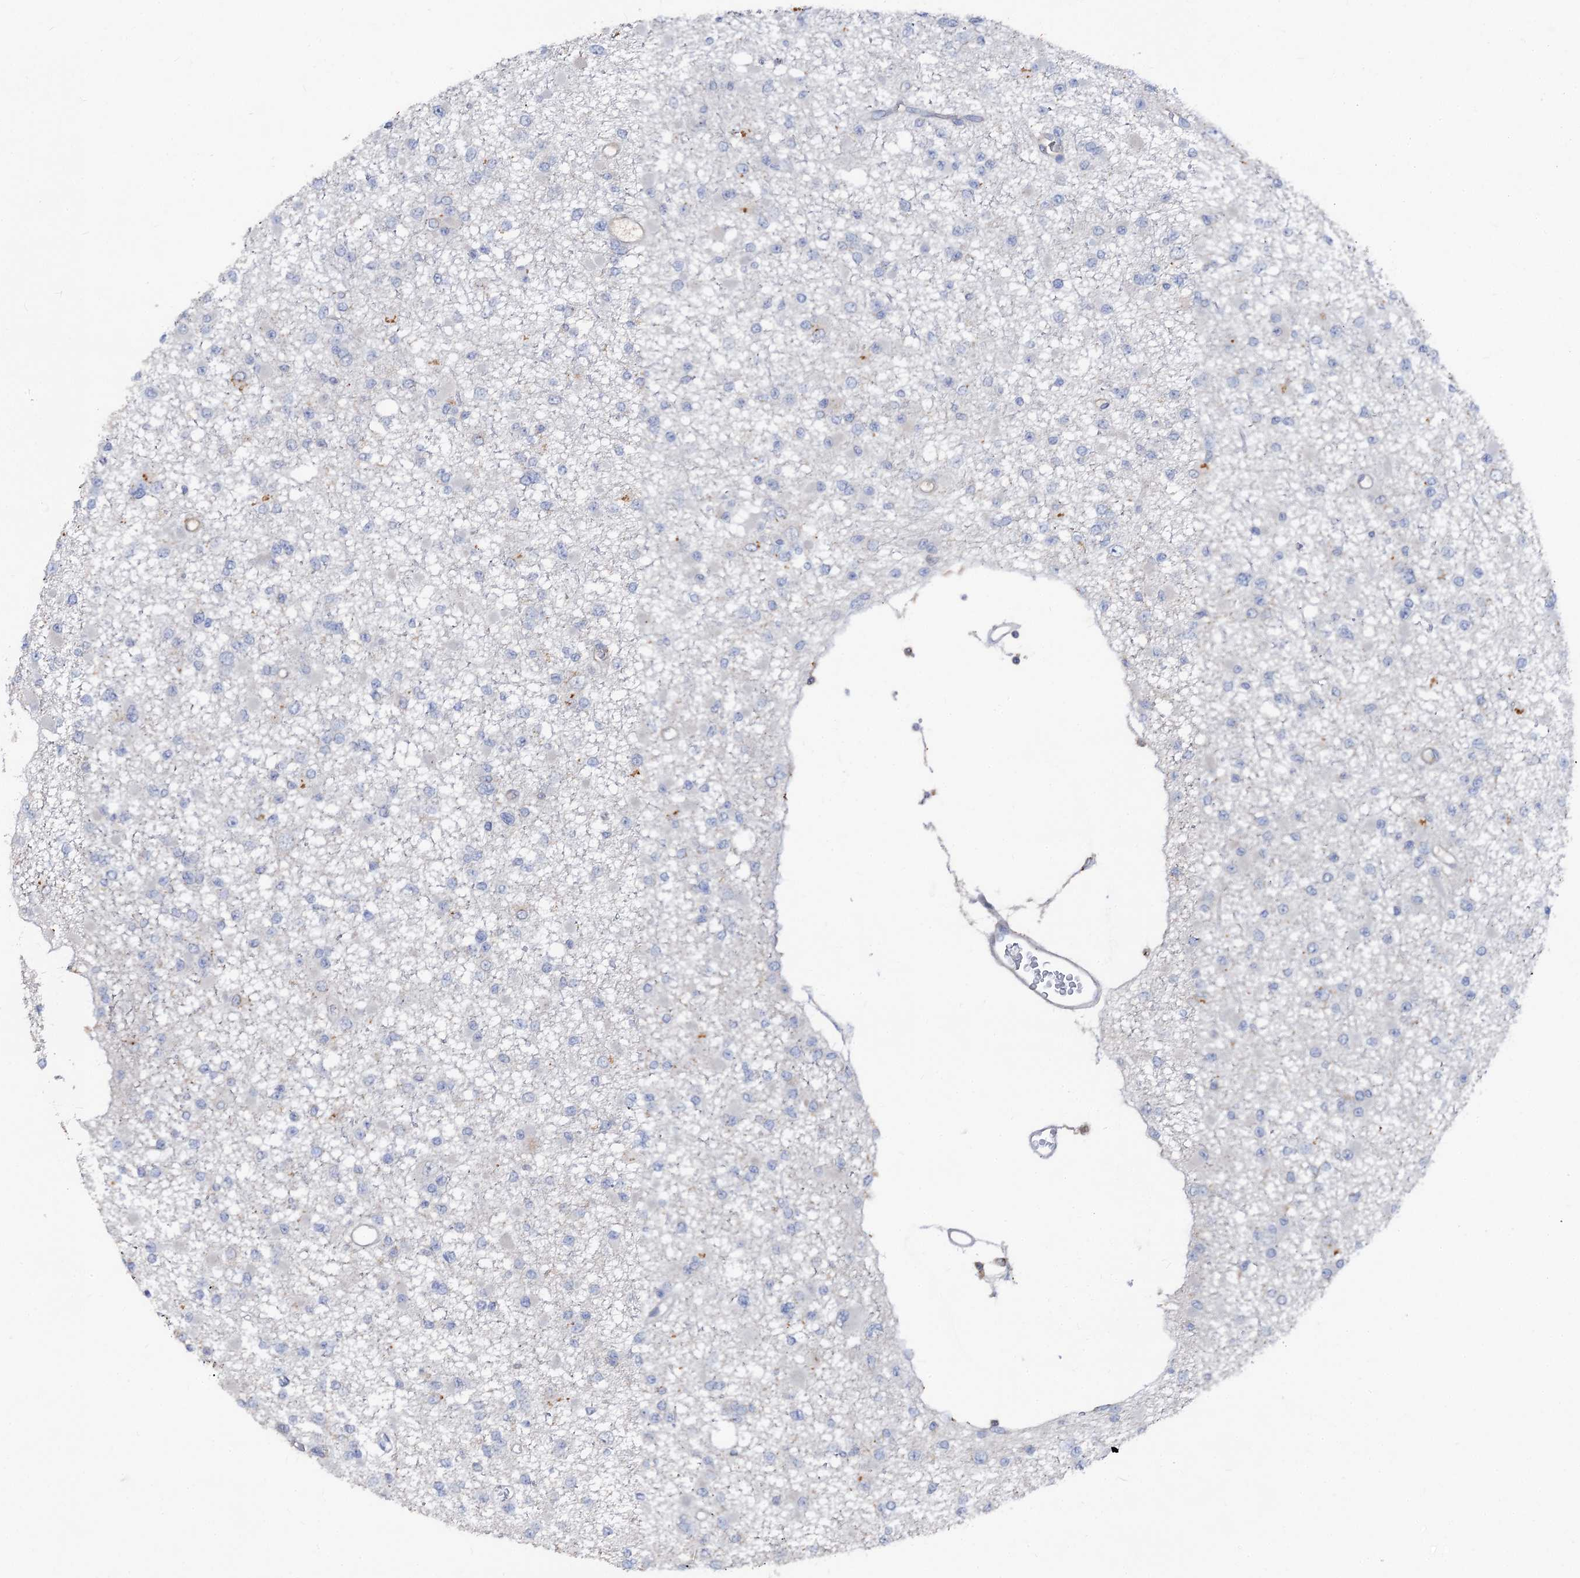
{"staining": {"intensity": "negative", "quantity": "none", "location": "none"}, "tissue": "glioma", "cell_type": "Tumor cells", "image_type": "cancer", "snomed": [{"axis": "morphology", "description": "Glioma, malignant, Low grade"}, {"axis": "topography", "description": "Brain"}], "caption": "Immunohistochemistry (IHC) image of neoplastic tissue: human glioma stained with DAB (3,3'-diaminobenzidine) reveals no significant protein positivity in tumor cells.", "gene": "HVCN1", "patient": {"sex": "female", "age": 22}}